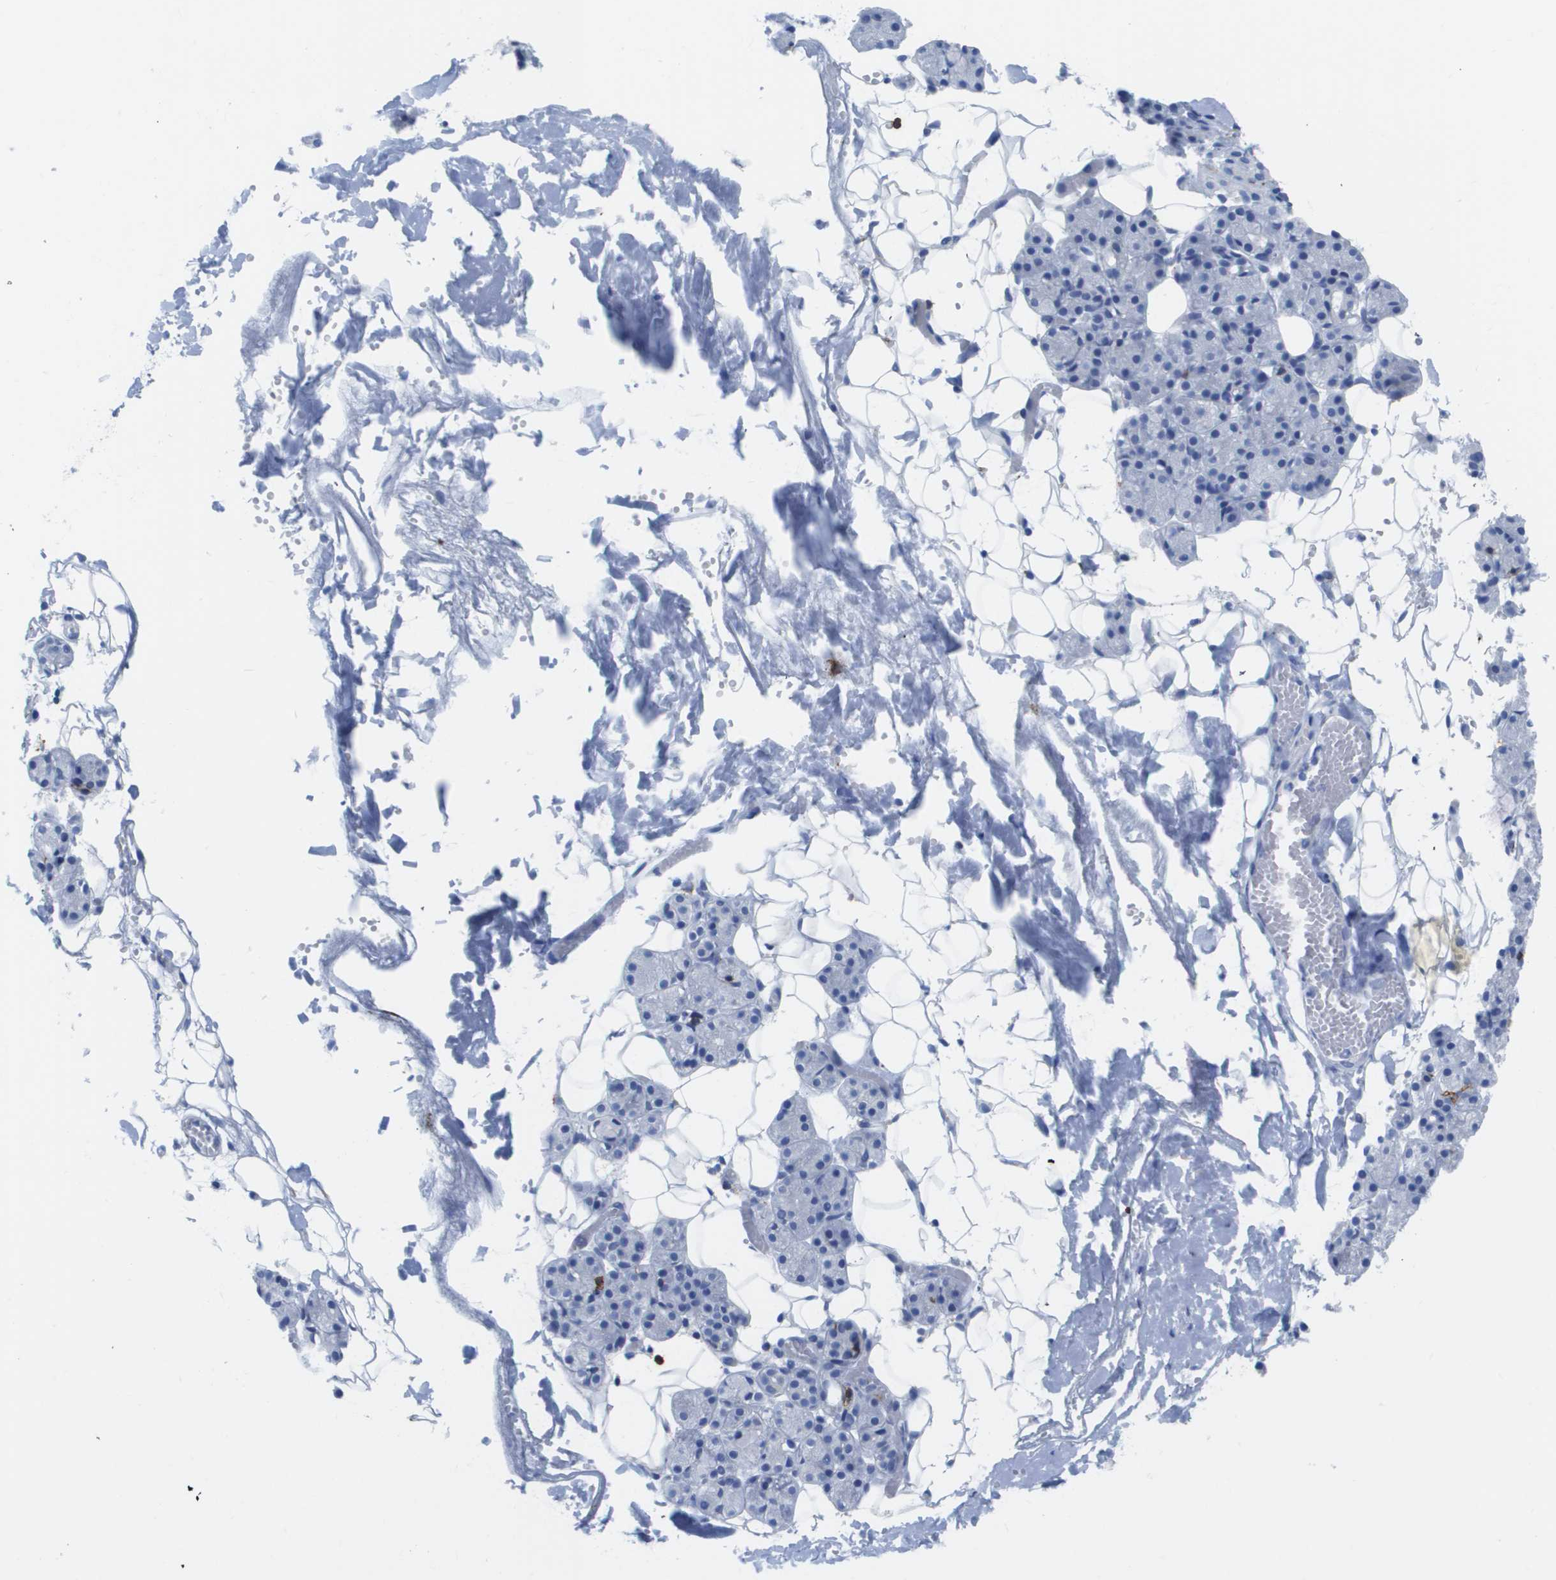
{"staining": {"intensity": "negative", "quantity": "none", "location": "none"}, "tissue": "salivary gland", "cell_type": "Glandular cells", "image_type": "normal", "snomed": [{"axis": "morphology", "description": "Normal tissue, NOS"}, {"axis": "topography", "description": "Salivary gland"}], "caption": "Immunohistochemistry (IHC) histopathology image of unremarkable salivary gland stained for a protein (brown), which reveals no positivity in glandular cells.", "gene": "MS4A1", "patient": {"sex": "male", "age": 63}}